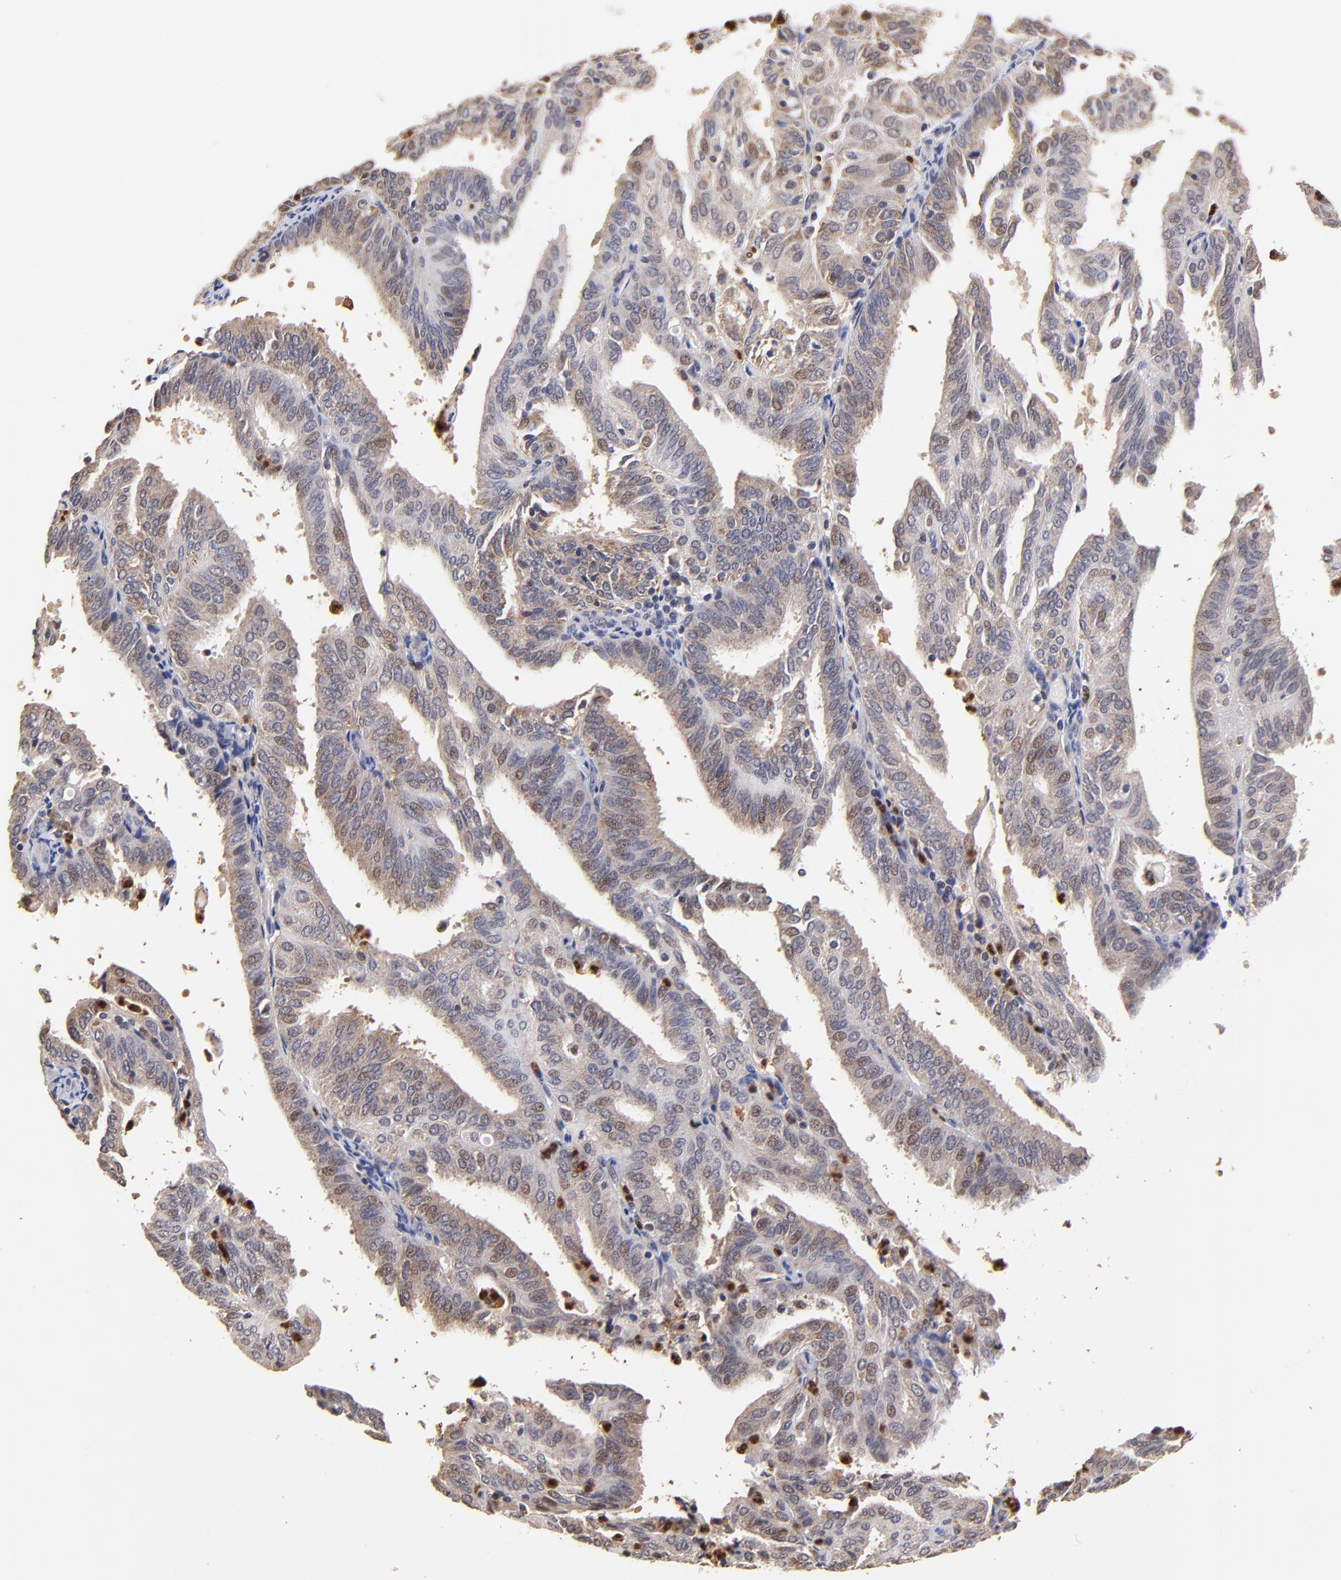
{"staining": {"intensity": "weak", "quantity": ">75%", "location": "cytoplasmic/membranous,nuclear"}, "tissue": "endometrial cancer", "cell_type": "Tumor cells", "image_type": "cancer", "snomed": [{"axis": "morphology", "description": "Adenocarcinoma, NOS"}, {"axis": "topography", "description": "Endometrium"}], "caption": "Human endometrial adenocarcinoma stained for a protein (brown) displays weak cytoplasmic/membranous and nuclear positive expression in about >75% of tumor cells.", "gene": "BBOF1", "patient": {"sex": "female", "age": 59}}